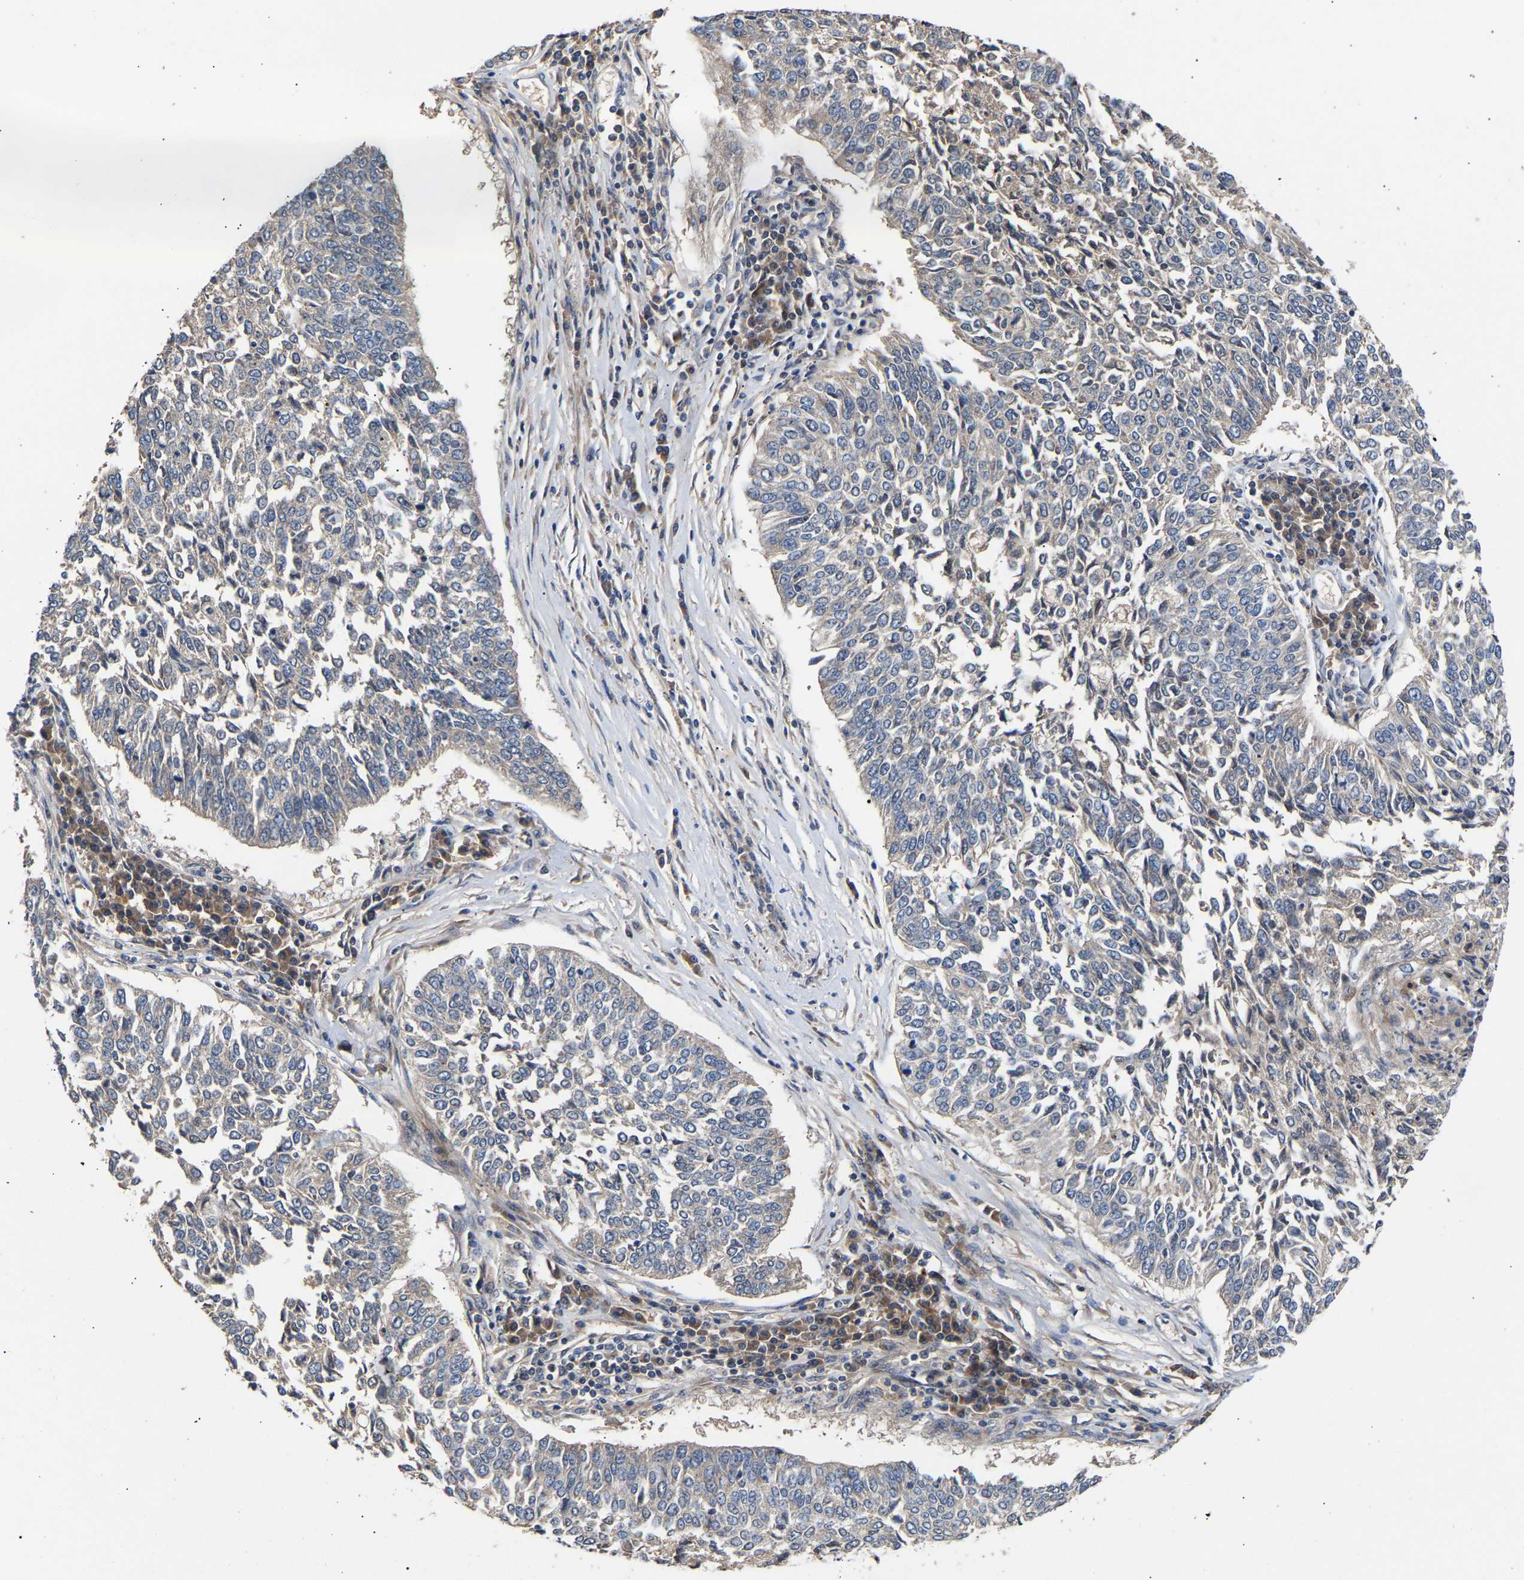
{"staining": {"intensity": "negative", "quantity": "none", "location": "none"}, "tissue": "lung cancer", "cell_type": "Tumor cells", "image_type": "cancer", "snomed": [{"axis": "morphology", "description": "Normal tissue, NOS"}, {"axis": "morphology", "description": "Squamous cell carcinoma, NOS"}, {"axis": "topography", "description": "Cartilage tissue"}, {"axis": "topography", "description": "Bronchus"}, {"axis": "topography", "description": "Lung"}], "caption": "There is no significant staining in tumor cells of squamous cell carcinoma (lung).", "gene": "KASH5", "patient": {"sex": "female", "age": 49}}